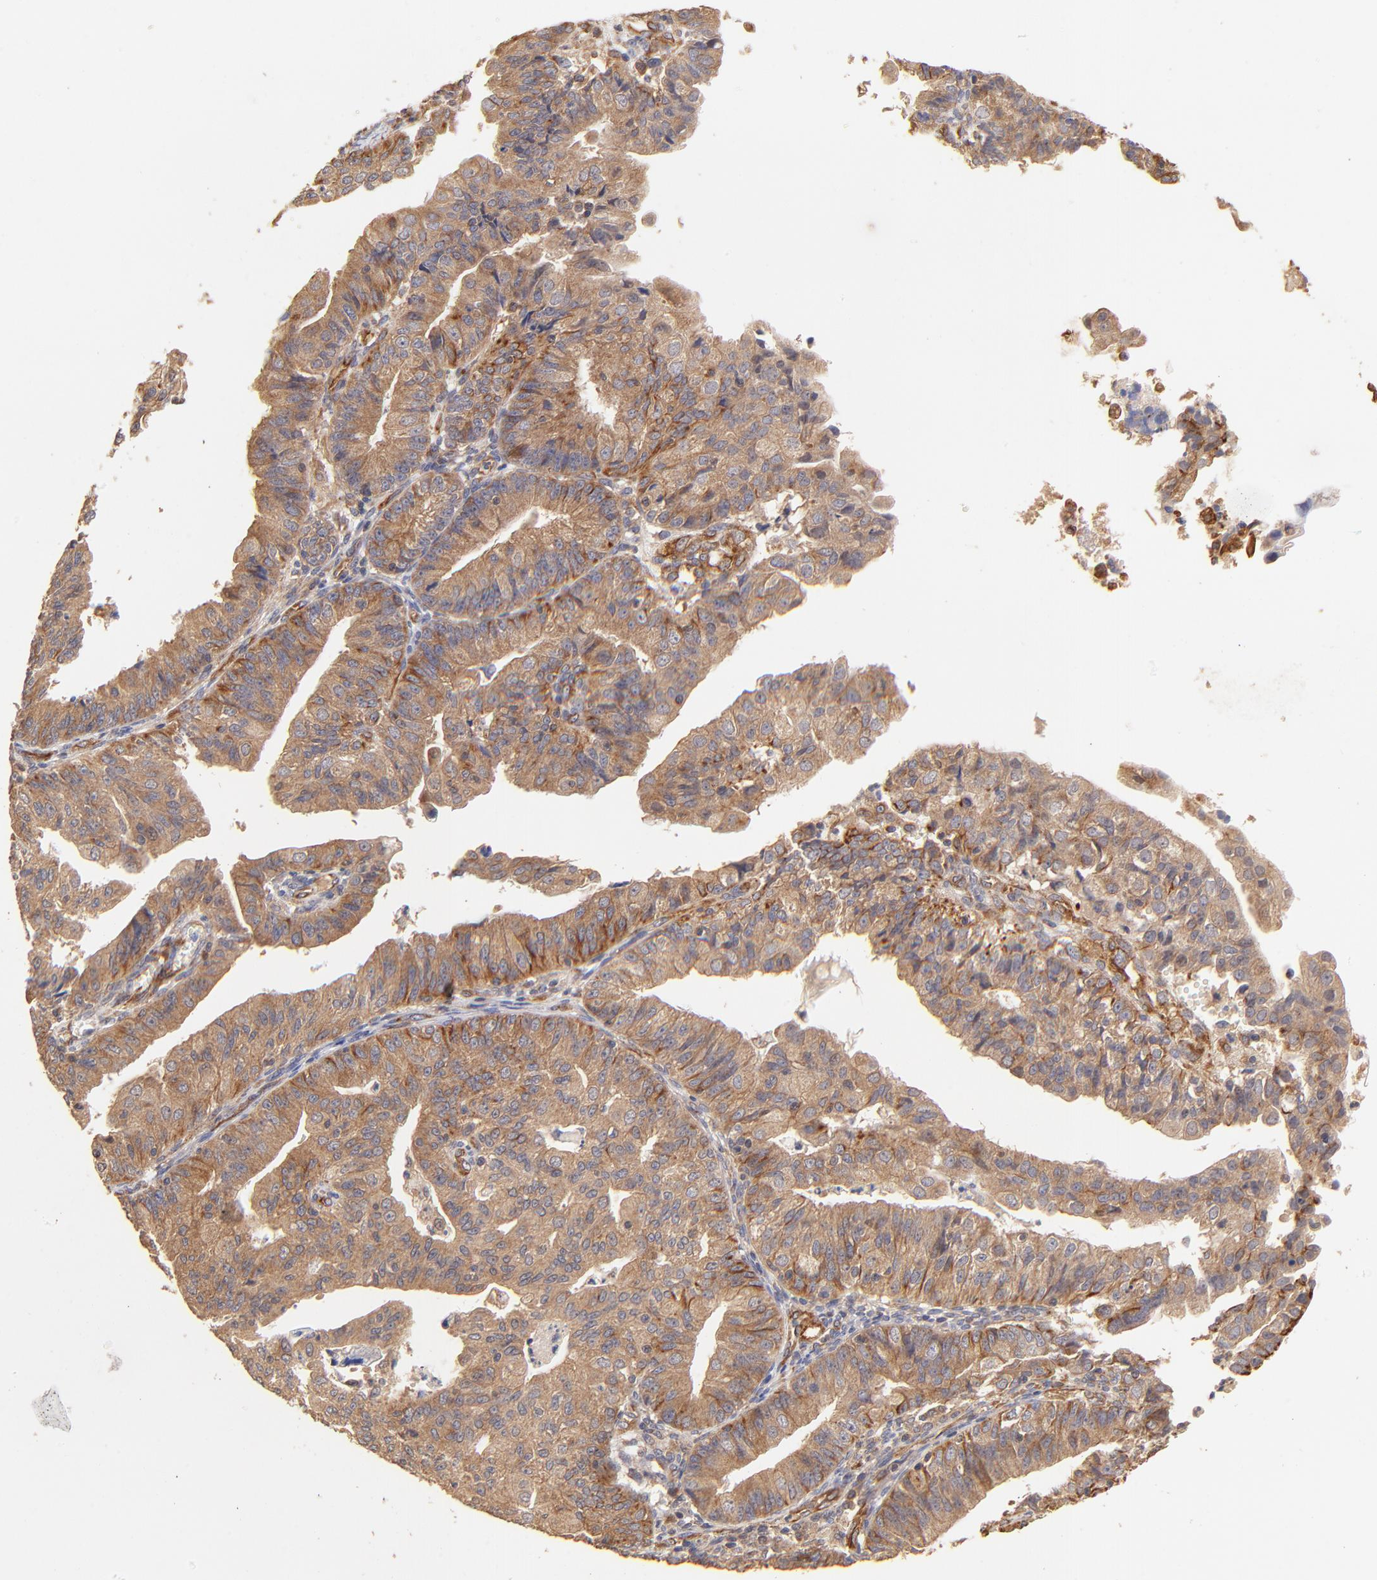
{"staining": {"intensity": "moderate", "quantity": ">75%", "location": "cytoplasmic/membranous"}, "tissue": "endometrial cancer", "cell_type": "Tumor cells", "image_type": "cancer", "snomed": [{"axis": "morphology", "description": "Adenocarcinoma, NOS"}, {"axis": "topography", "description": "Endometrium"}], "caption": "Endometrial cancer stained with a brown dye reveals moderate cytoplasmic/membranous positive staining in approximately >75% of tumor cells.", "gene": "TNFAIP3", "patient": {"sex": "female", "age": 56}}